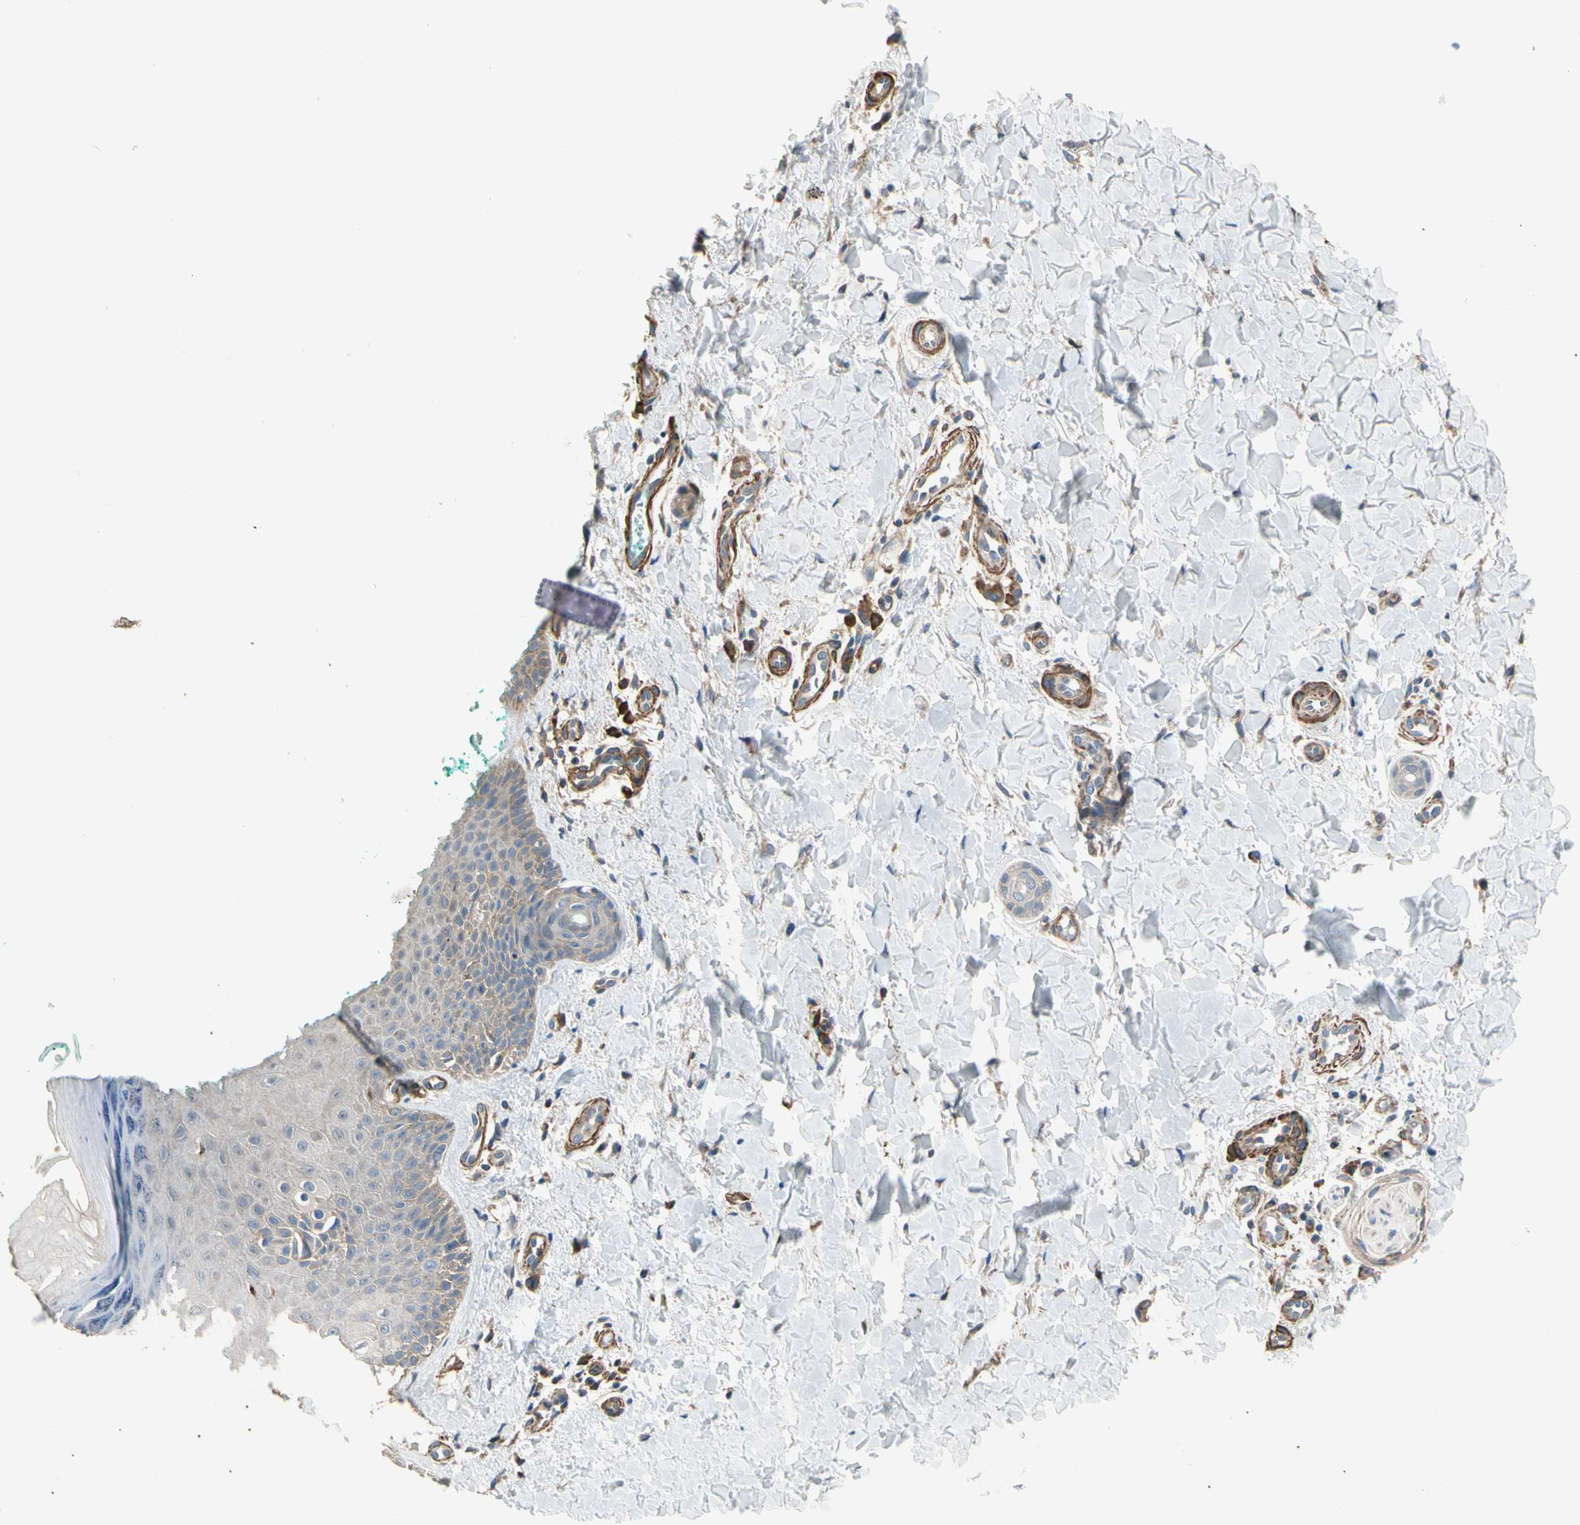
{"staining": {"intensity": "negative", "quantity": "none", "location": "none"}, "tissue": "skin", "cell_type": "Fibroblasts", "image_type": "normal", "snomed": [{"axis": "morphology", "description": "Normal tissue, NOS"}, {"axis": "topography", "description": "Skin"}], "caption": "The photomicrograph displays no significant staining in fibroblasts of skin.", "gene": "LIMK2", "patient": {"sex": "male", "age": 26}}